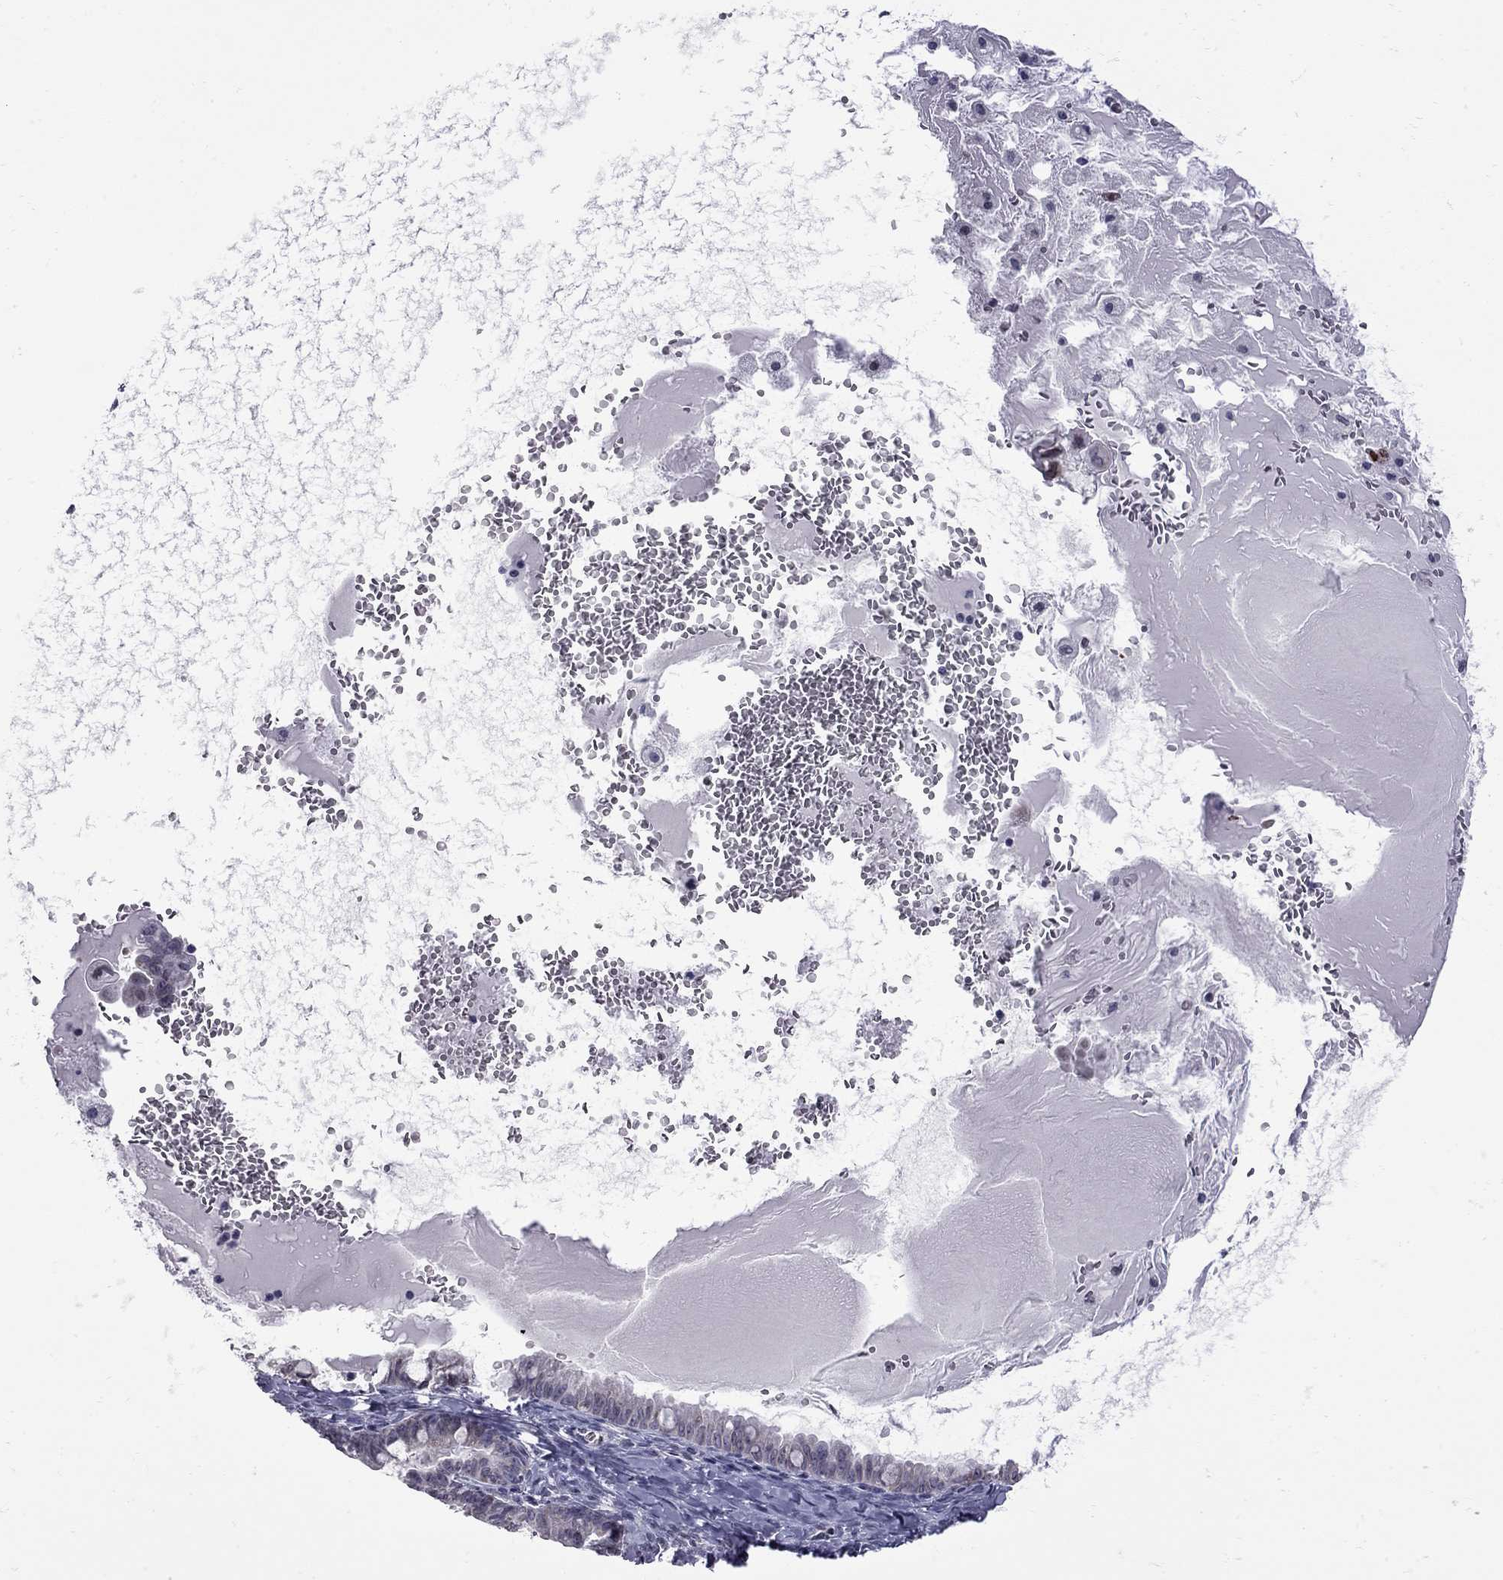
{"staining": {"intensity": "weak", "quantity": "<25%", "location": "cytoplasmic/membranous"}, "tissue": "ovarian cancer", "cell_type": "Tumor cells", "image_type": "cancer", "snomed": [{"axis": "morphology", "description": "Cystadenocarcinoma, mucinous, NOS"}, {"axis": "topography", "description": "Ovary"}], "caption": "Immunohistochemical staining of ovarian cancer reveals no significant staining in tumor cells.", "gene": "CLTCL1", "patient": {"sex": "female", "age": 63}}